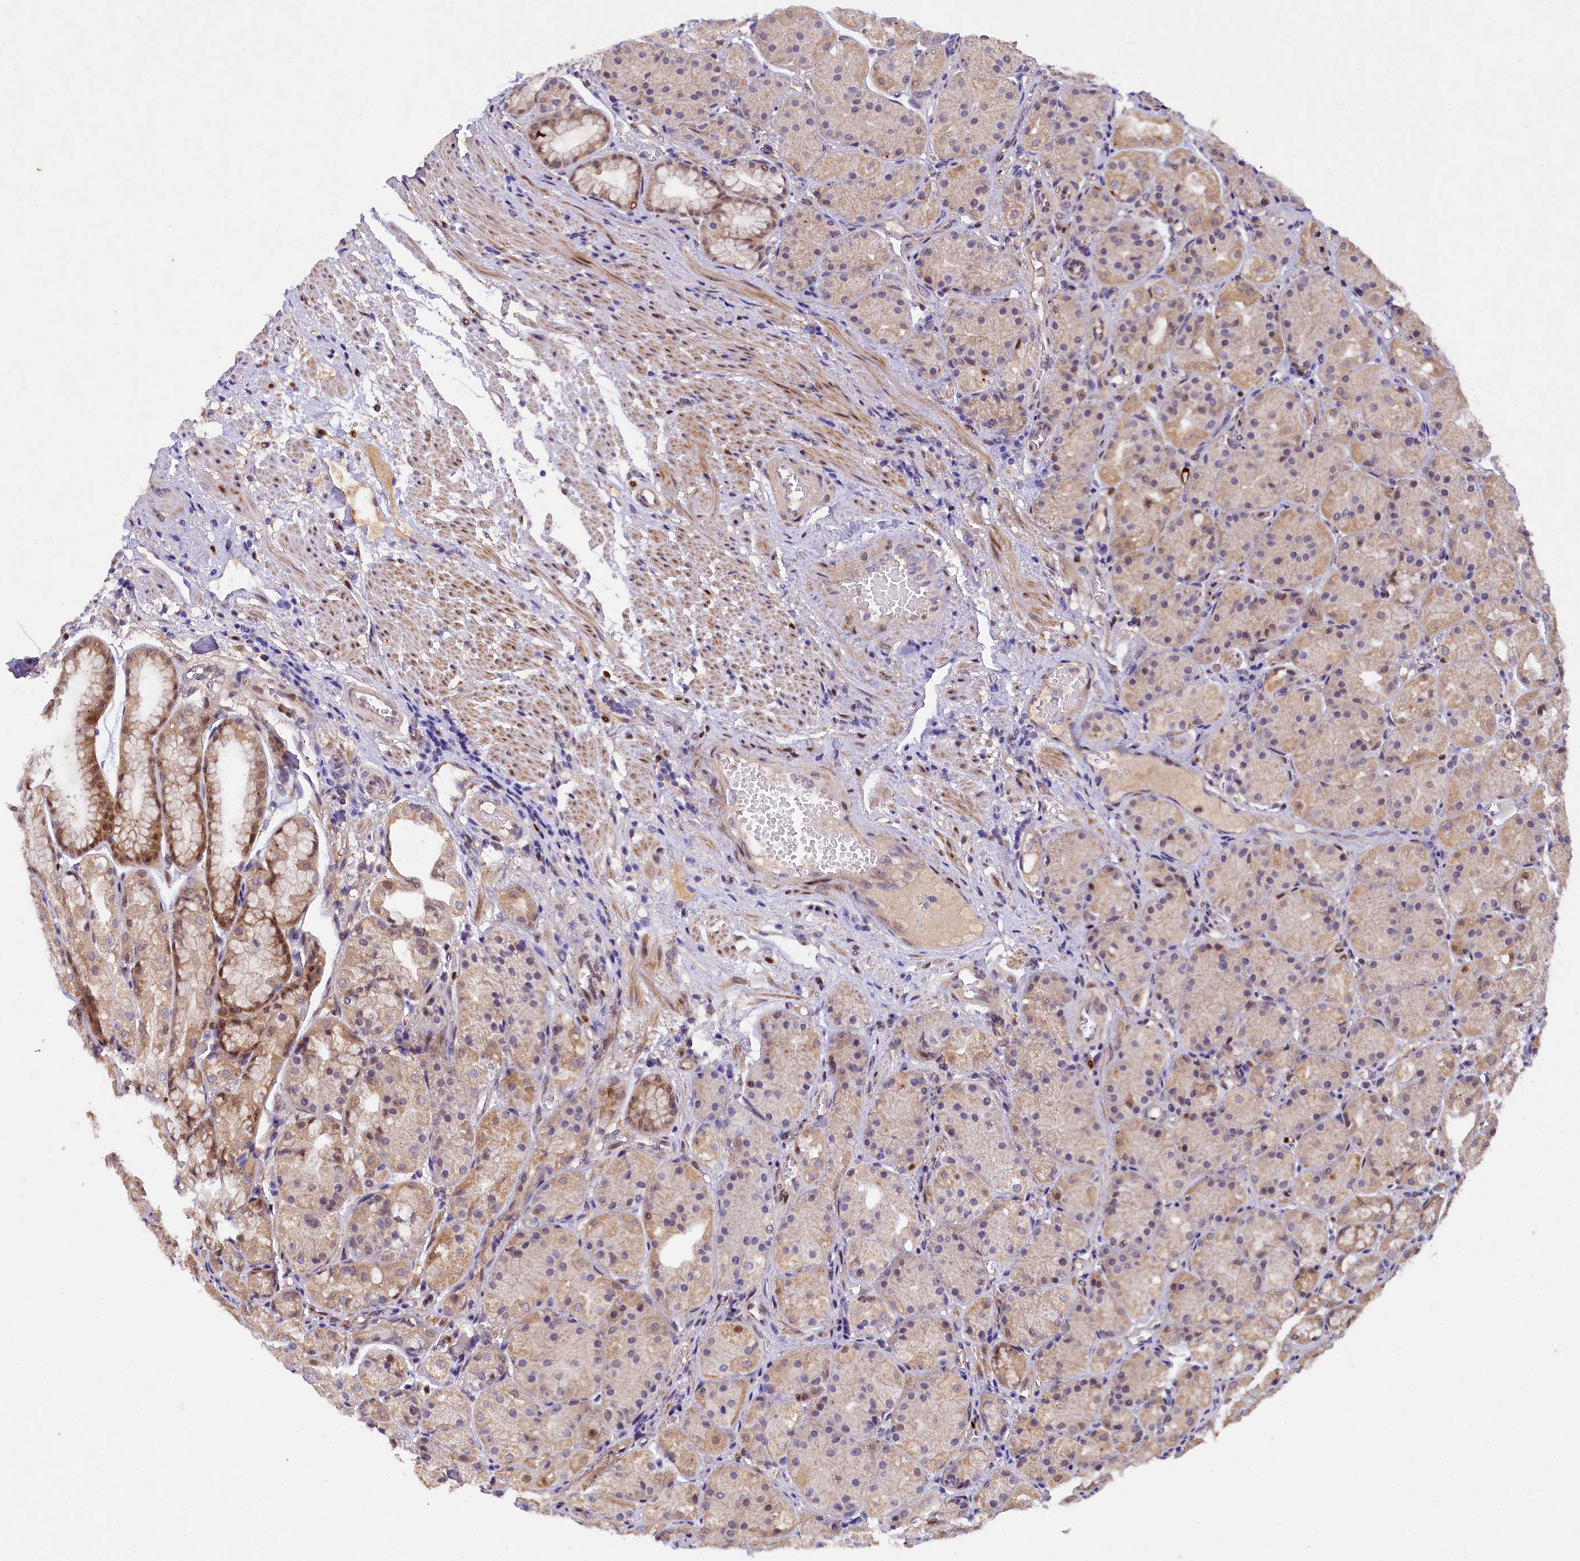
{"staining": {"intensity": "strong", "quantity": "25%-75%", "location": "cytoplasmic/membranous,nuclear"}, "tissue": "stomach", "cell_type": "Glandular cells", "image_type": "normal", "snomed": [{"axis": "morphology", "description": "Normal tissue, NOS"}, {"axis": "topography", "description": "Stomach, upper"}], "caption": "Glandular cells exhibit high levels of strong cytoplasmic/membranous,nuclear staining in about 25%-75% of cells in benign human stomach. The staining was performed using DAB (3,3'-diaminobenzidine), with brown indicating positive protein expression. Nuclei are stained blue with hematoxylin.", "gene": "TGDS", "patient": {"sex": "male", "age": 72}}